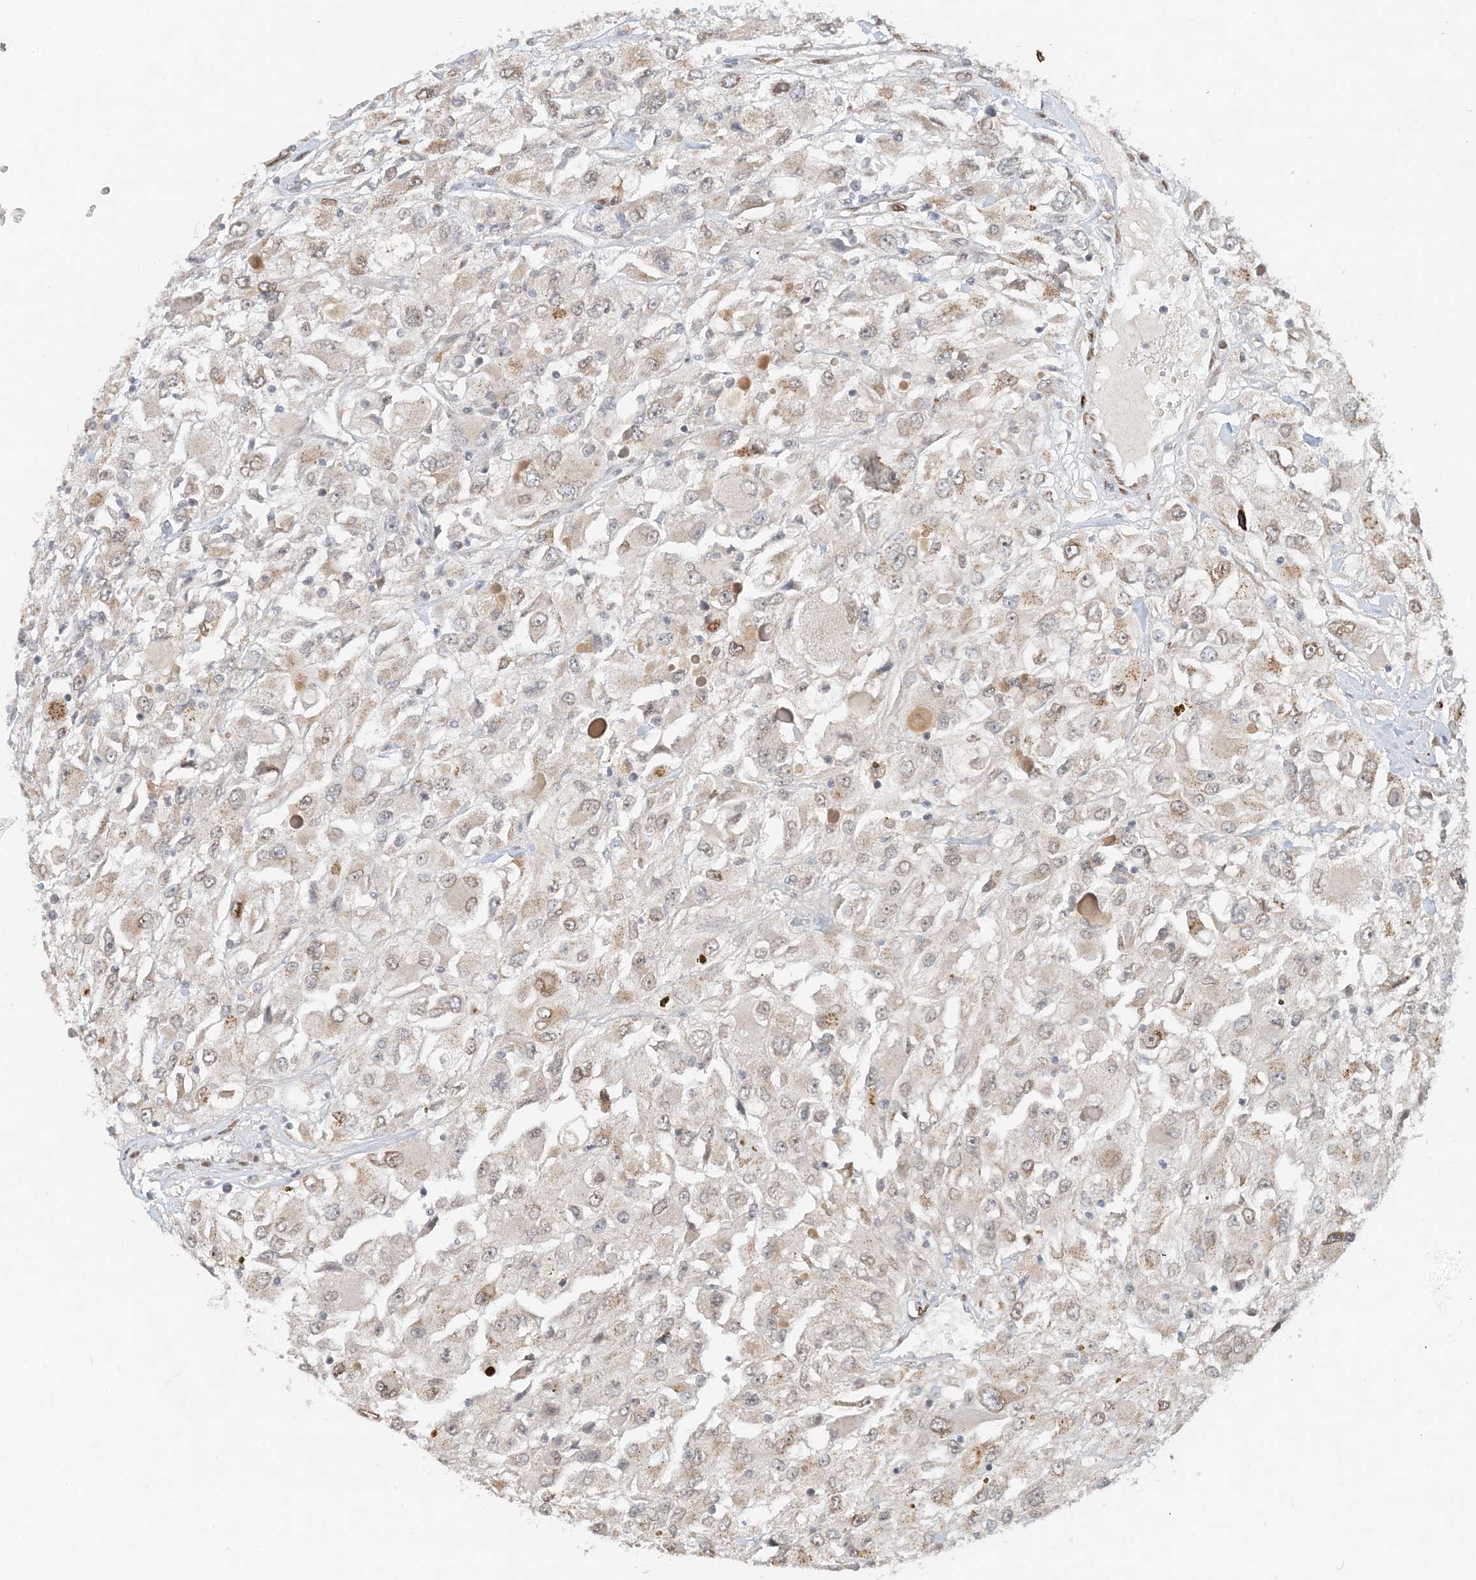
{"staining": {"intensity": "weak", "quantity": "<25%", "location": "cytoplasmic/membranous"}, "tissue": "renal cancer", "cell_type": "Tumor cells", "image_type": "cancer", "snomed": [{"axis": "morphology", "description": "Adenocarcinoma, NOS"}, {"axis": "topography", "description": "Kidney"}], "caption": "An image of renal adenocarcinoma stained for a protein shows no brown staining in tumor cells.", "gene": "SLC35A2", "patient": {"sex": "female", "age": 52}}